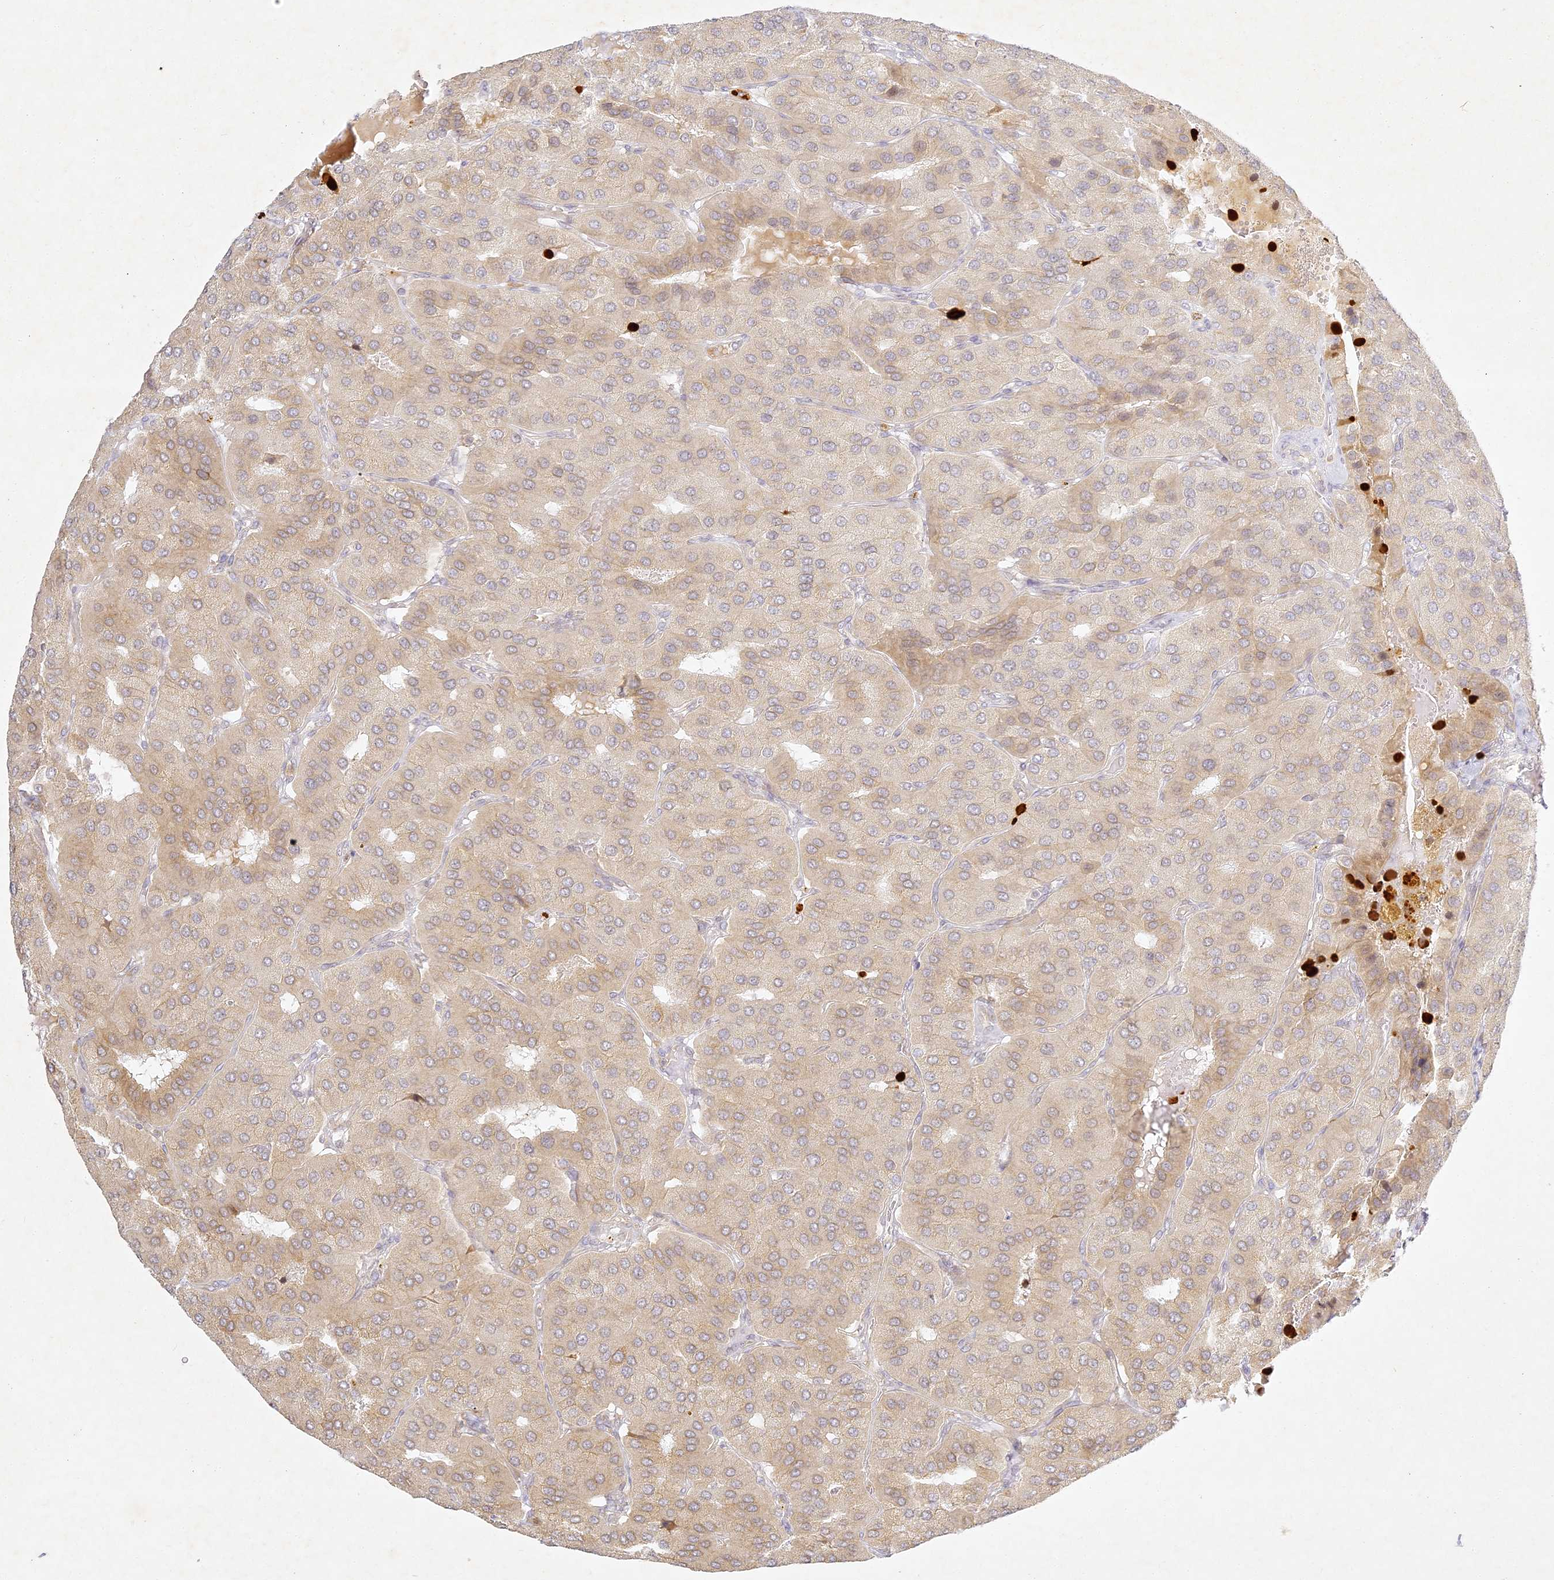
{"staining": {"intensity": "weak", "quantity": "<25%", "location": "cytoplasmic/membranous"}, "tissue": "parathyroid gland", "cell_type": "Glandular cells", "image_type": "normal", "snomed": [{"axis": "morphology", "description": "Normal tissue, NOS"}, {"axis": "morphology", "description": "Adenoma, NOS"}, {"axis": "topography", "description": "Parathyroid gland"}], "caption": "This is a micrograph of immunohistochemistry staining of benign parathyroid gland, which shows no staining in glandular cells. (DAB immunohistochemistry, high magnification).", "gene": "SLC30A5", "patient": {"sex": "female", "age": 86}}